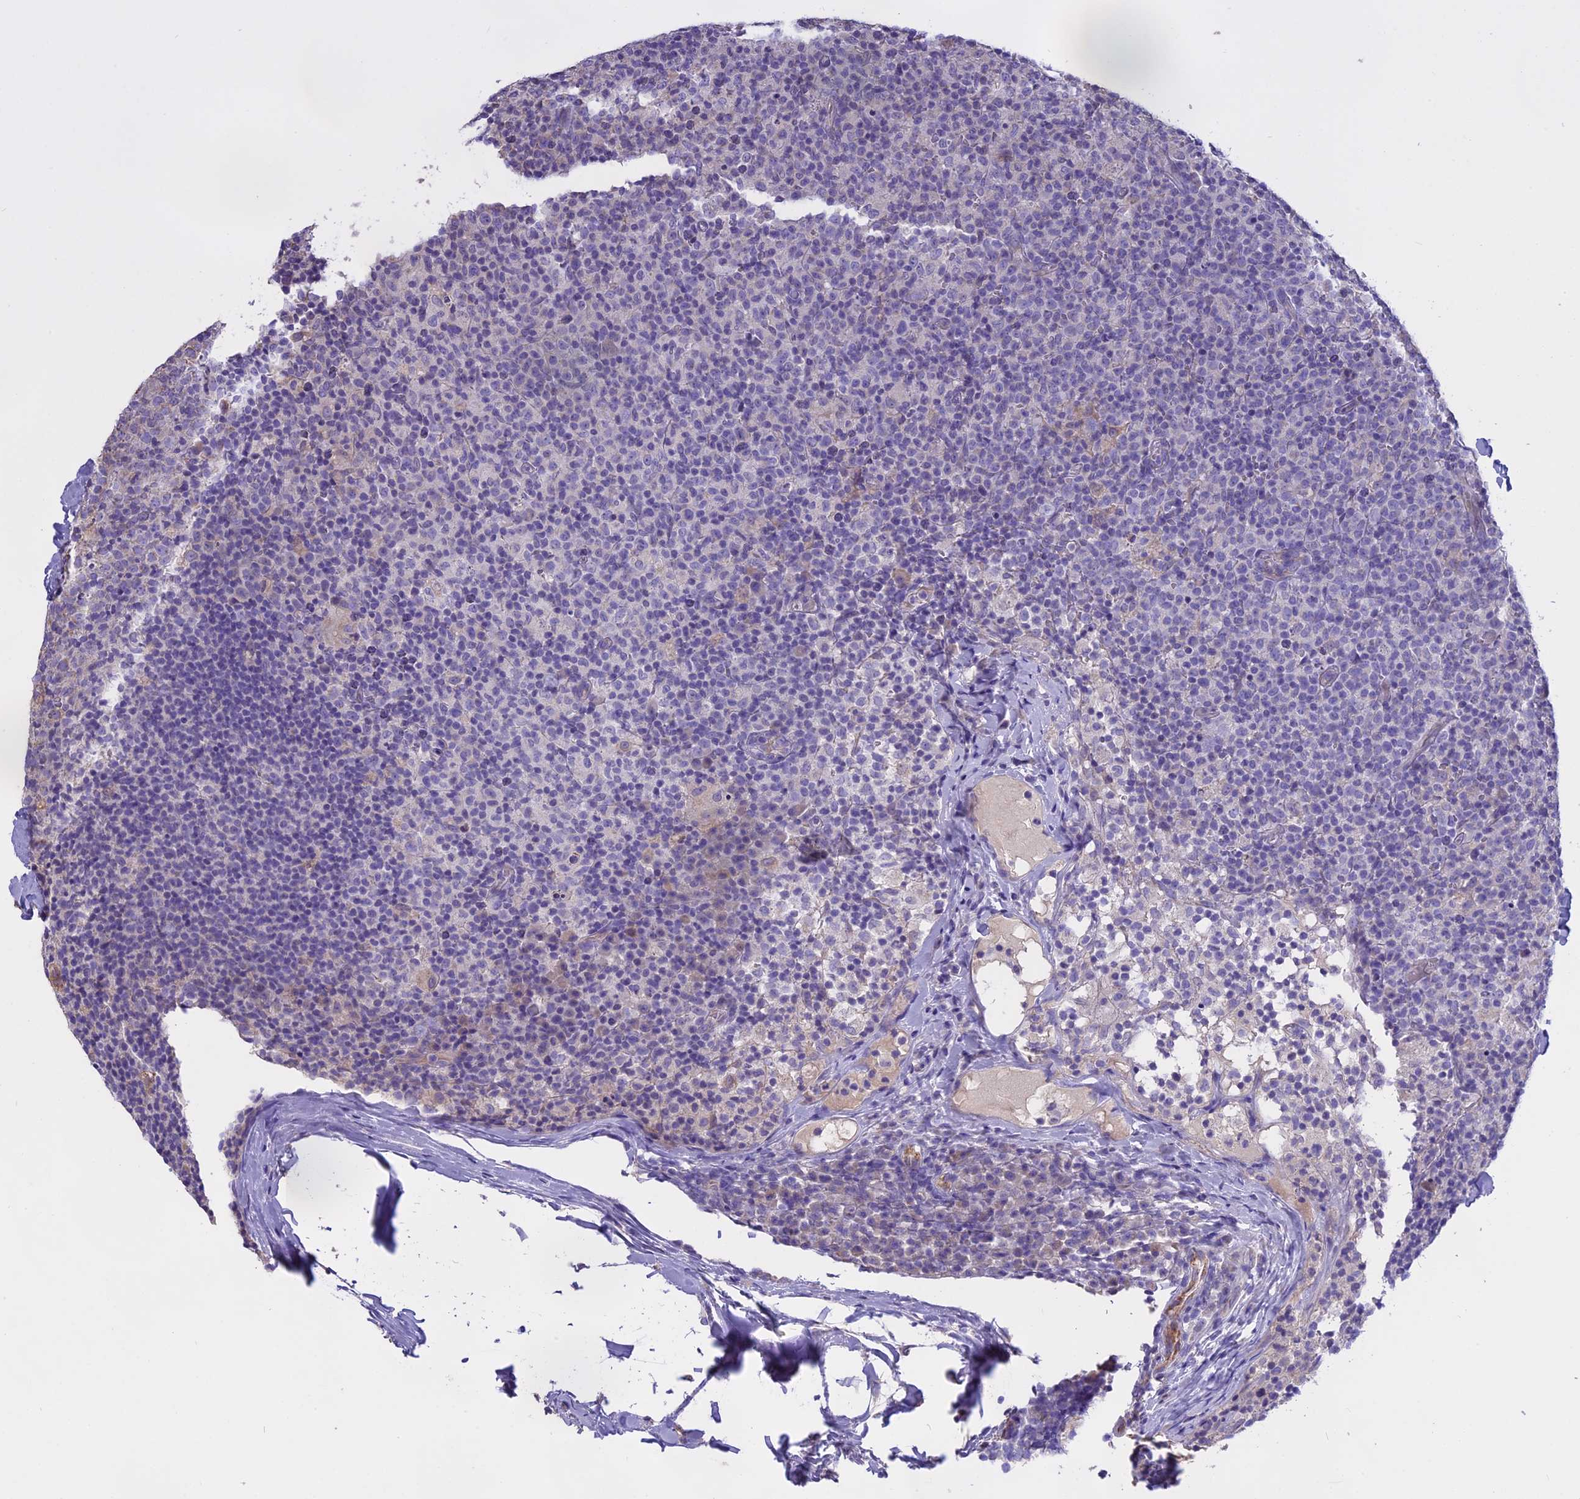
{"staining": {"intensity": "negative", "quantity": "none", "location": "none"}, "tissue": "lymph node", "cell_type": "Germinal center cells", "image_type": "normal", "snomed": [{"axis": "morphology", "description": "Normal tissue, NOS"}, {"axis": "morphology", "description": "Inflammation, NOS"}, {"axis": "topography", "description": "Lymph node"}], "caption": "A high-resolution image shows IHC staining of normal lymph node, which displays no significant positivity in germinal center cells.", "gene": "WFDC2", "patient": {"sex": "male", "age": 55}}